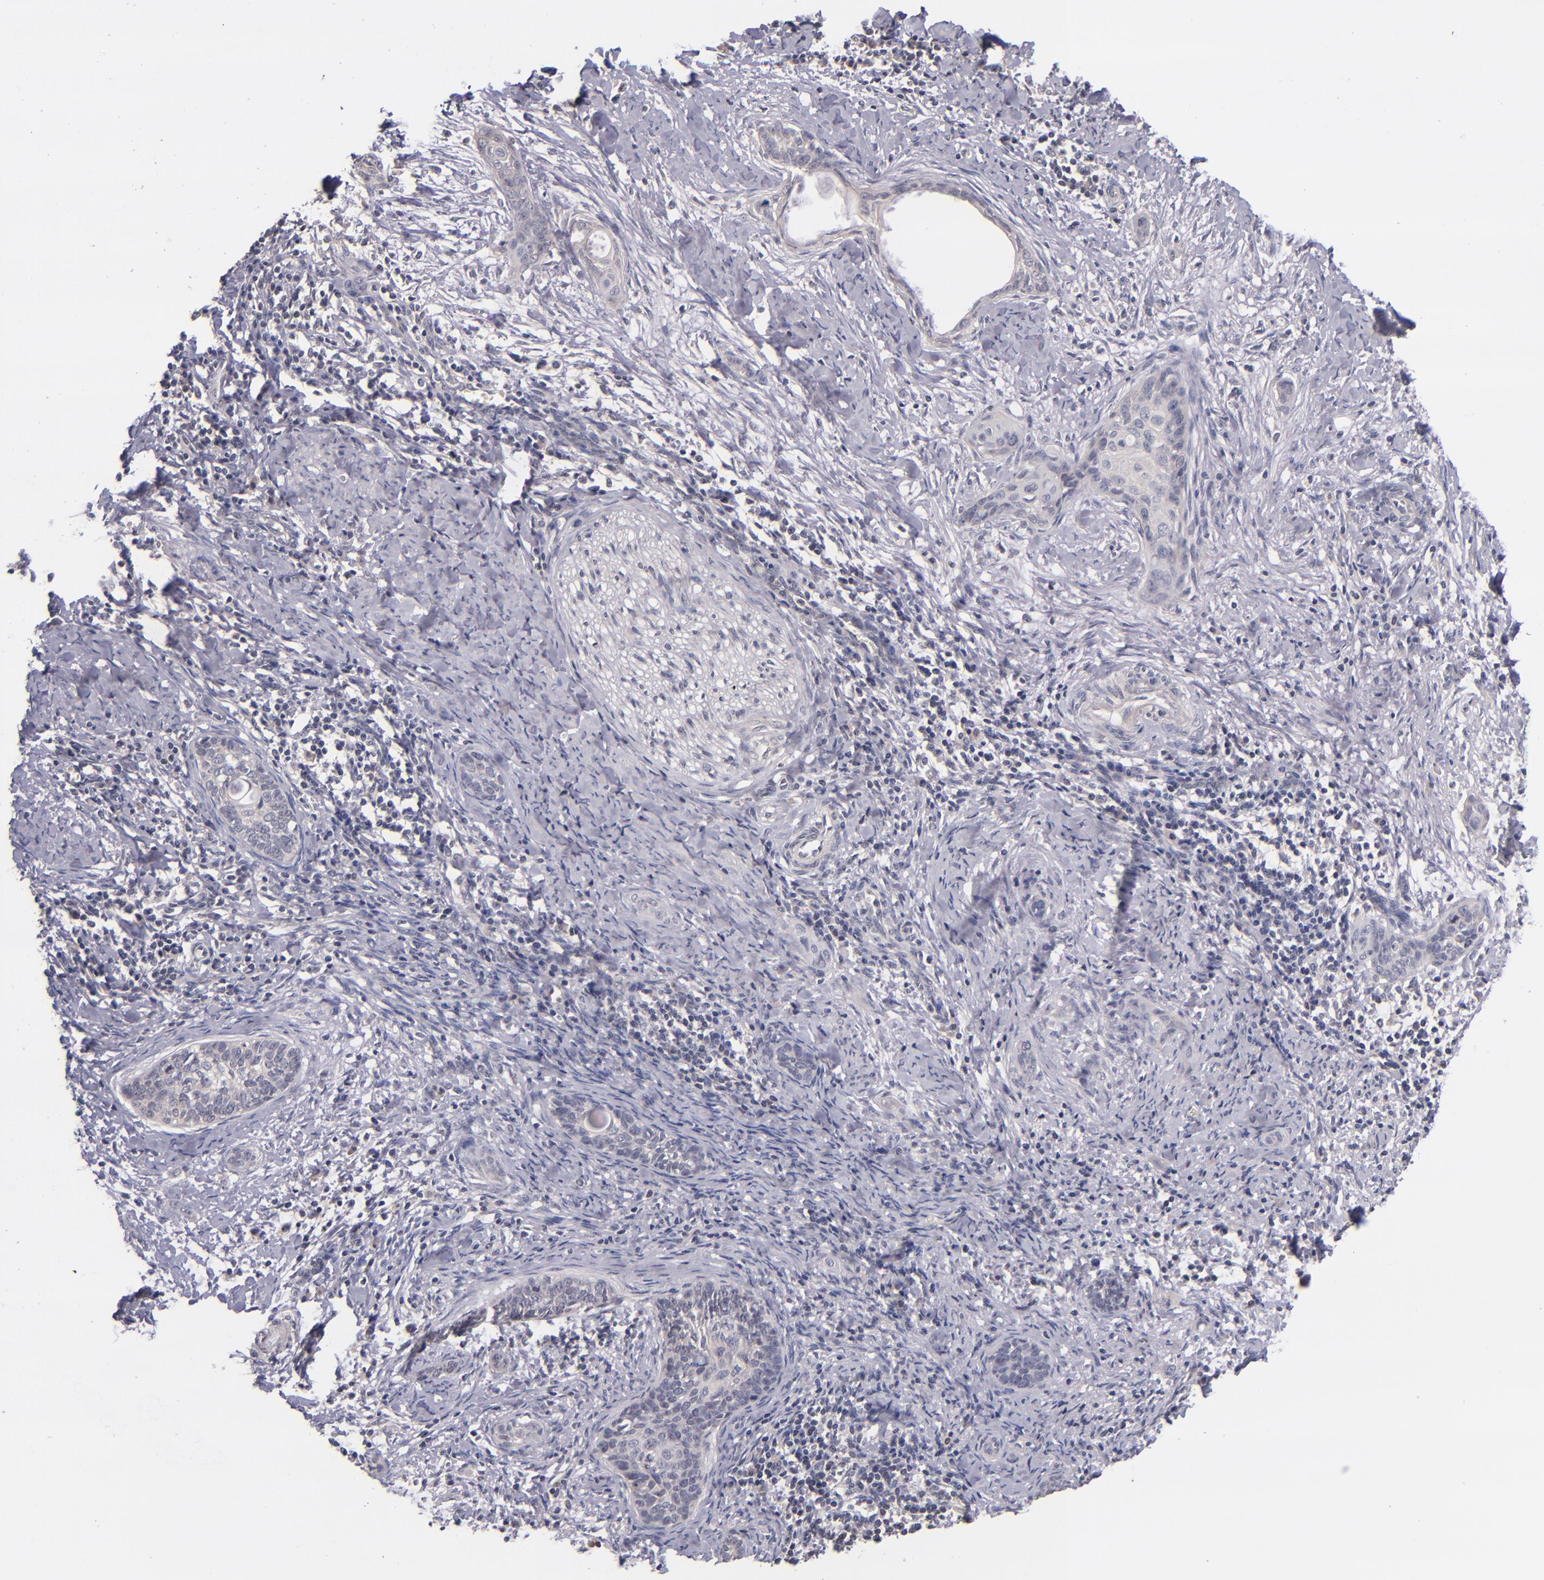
{"staining": {"intensity": "negative", "quantity": "none", "location": "none"}, "tissue": "cervical cancer", "cell_type": "Tumor cells", "image_type": "cancer", "snomed": [{"axis": "morphology", "description": "Squamous cell carcinoma, NOS"}, {"axis": "topography", "description": "Cervix"}], "caption": "An image of human cervical cancer is negative for staining in tumor cells.", "gene": "TSC2", "patient": {"sex": "female", "age": 33}}